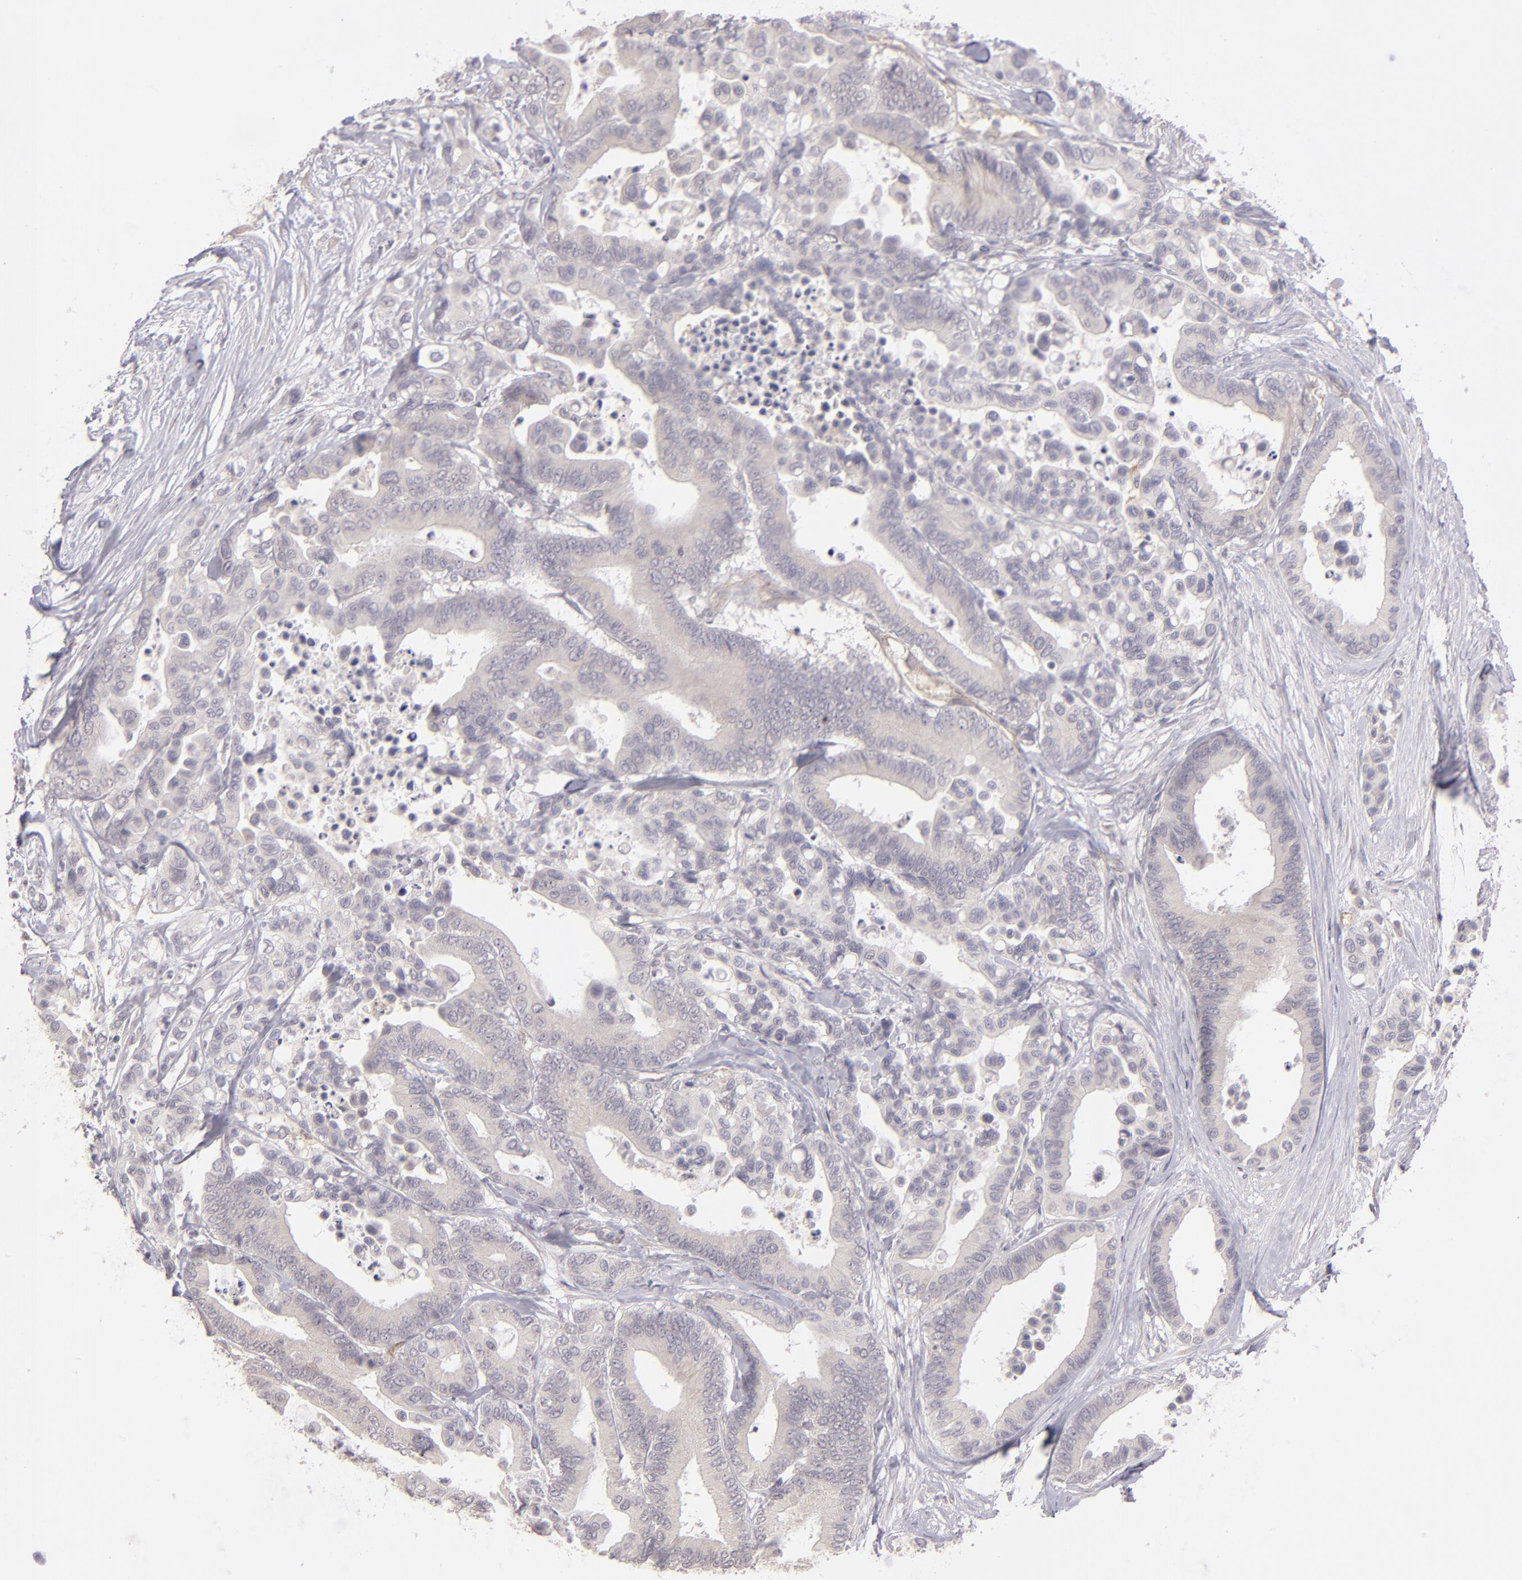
{"staining": {"intensity": "negative", "quantity": "none", "location": "none"}, "tissue": "colorectal cancer", "cell_type": "Tumor cells", "image_type": "cancer", "snomed": [{"axis": "morphology", "description": "Adenocarcinoma, NOS"}, {"axis": "topography", "description": "Colon"}], "caption": "Immunohistochemical staining of human adenocarcinoma (colorectal) displays no significant staining in tumor cells.", "gene": "THBD", "patient": {"sex": "male", "age": 82}}